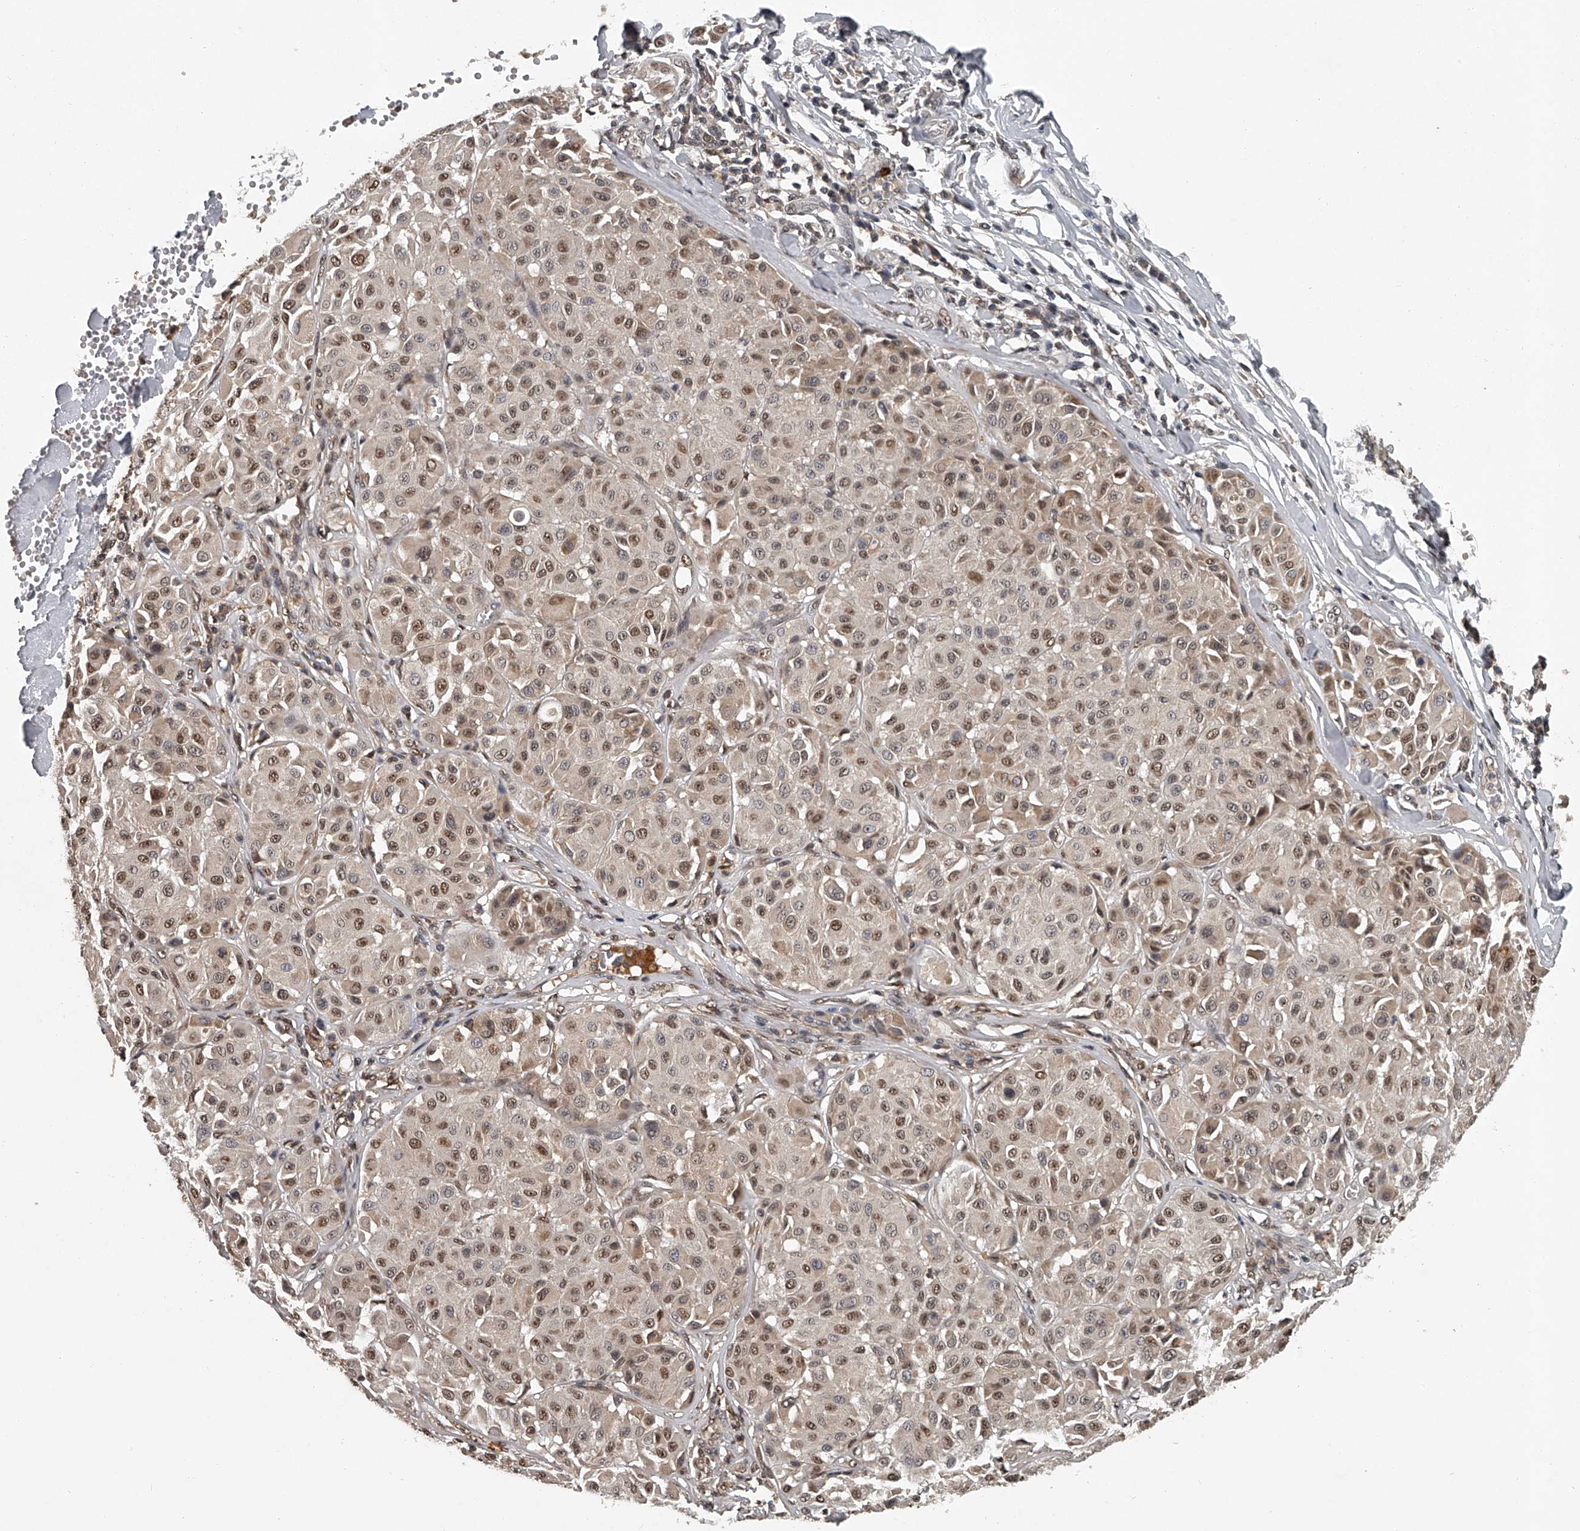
{"staining": {"intensity": "moderate", "quantity": ">75%", "location": "nuclear"}, "tissue": "melanoma", "cell_type": "Tumor cells", "image_type": "cancer", "snomed": [{"axis": "morphology", "description": "Malignant melanoma, Metastatic site"}, {"axis": "topography", "description": "Soft tissue"}], "caption": "Moderate nuclear expression is seen in approximately >75% of tumor cells in malignant melanoma (metastatic site).", "gene": "PLEKHG1", "patient": {"sex": "male", "age": 41}}